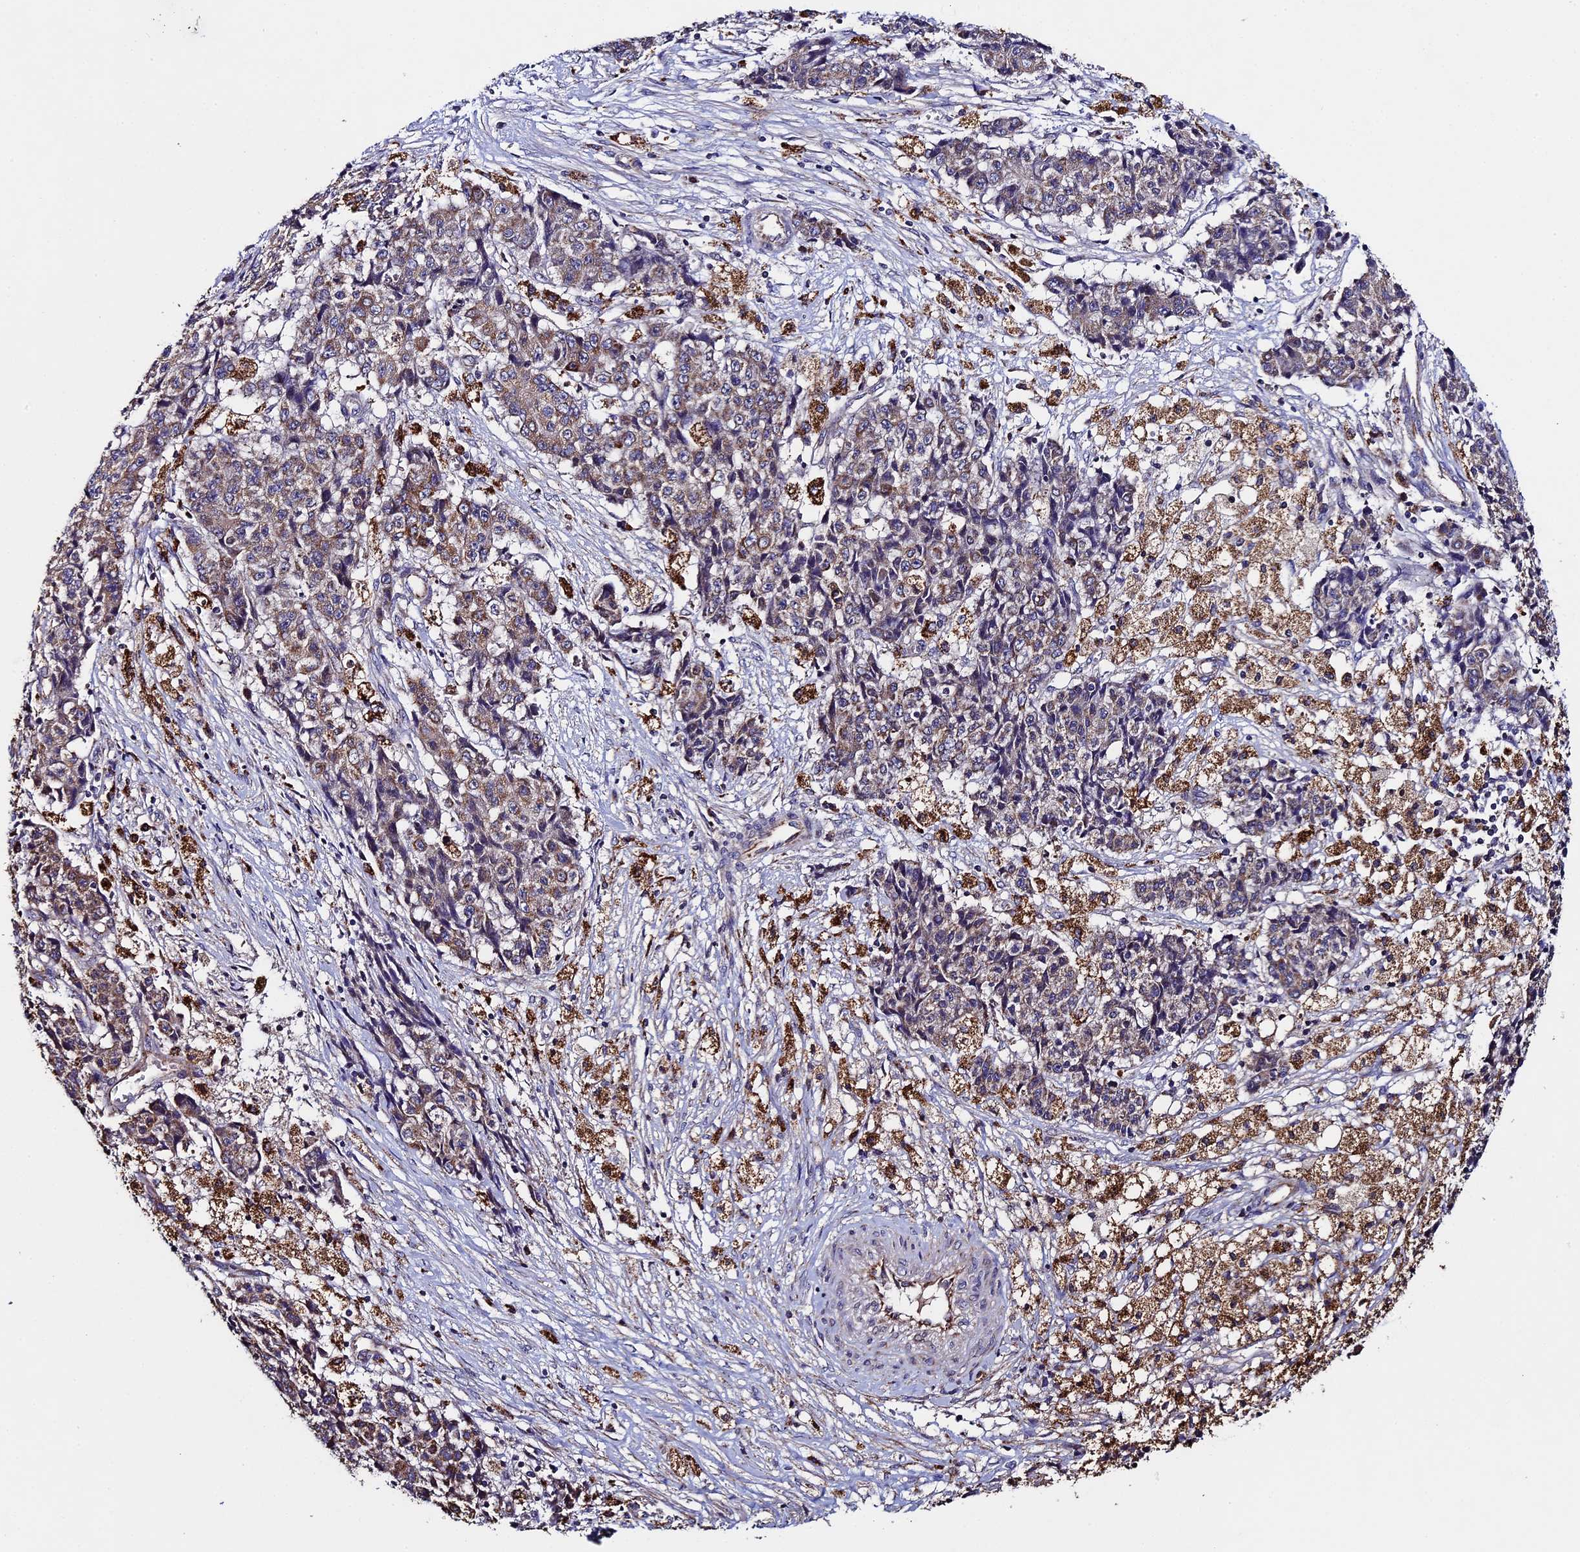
{"staining": {"intensity": "moderate", "quantity": "25%-75%", "location": "cytoplasmic/membranous"}, "tissue": "ovarian cancer", "cell_type": "Tumor cells", "image_type": "cancer", "snomed": [{"axis": "morphology", "description": "Carcinoma, endometroid"}, {"axis": "topography", "description": "Ovary"}], "caption": "The micrograph demonstrates staining of ovarian cancer (endometroid carcinoma), revealing moderate cytoplasmic/membranous protein positivity (brown color) within tumor cells.", "gene": "RNF17", "patient": {"sex": "female", "age": 42}}